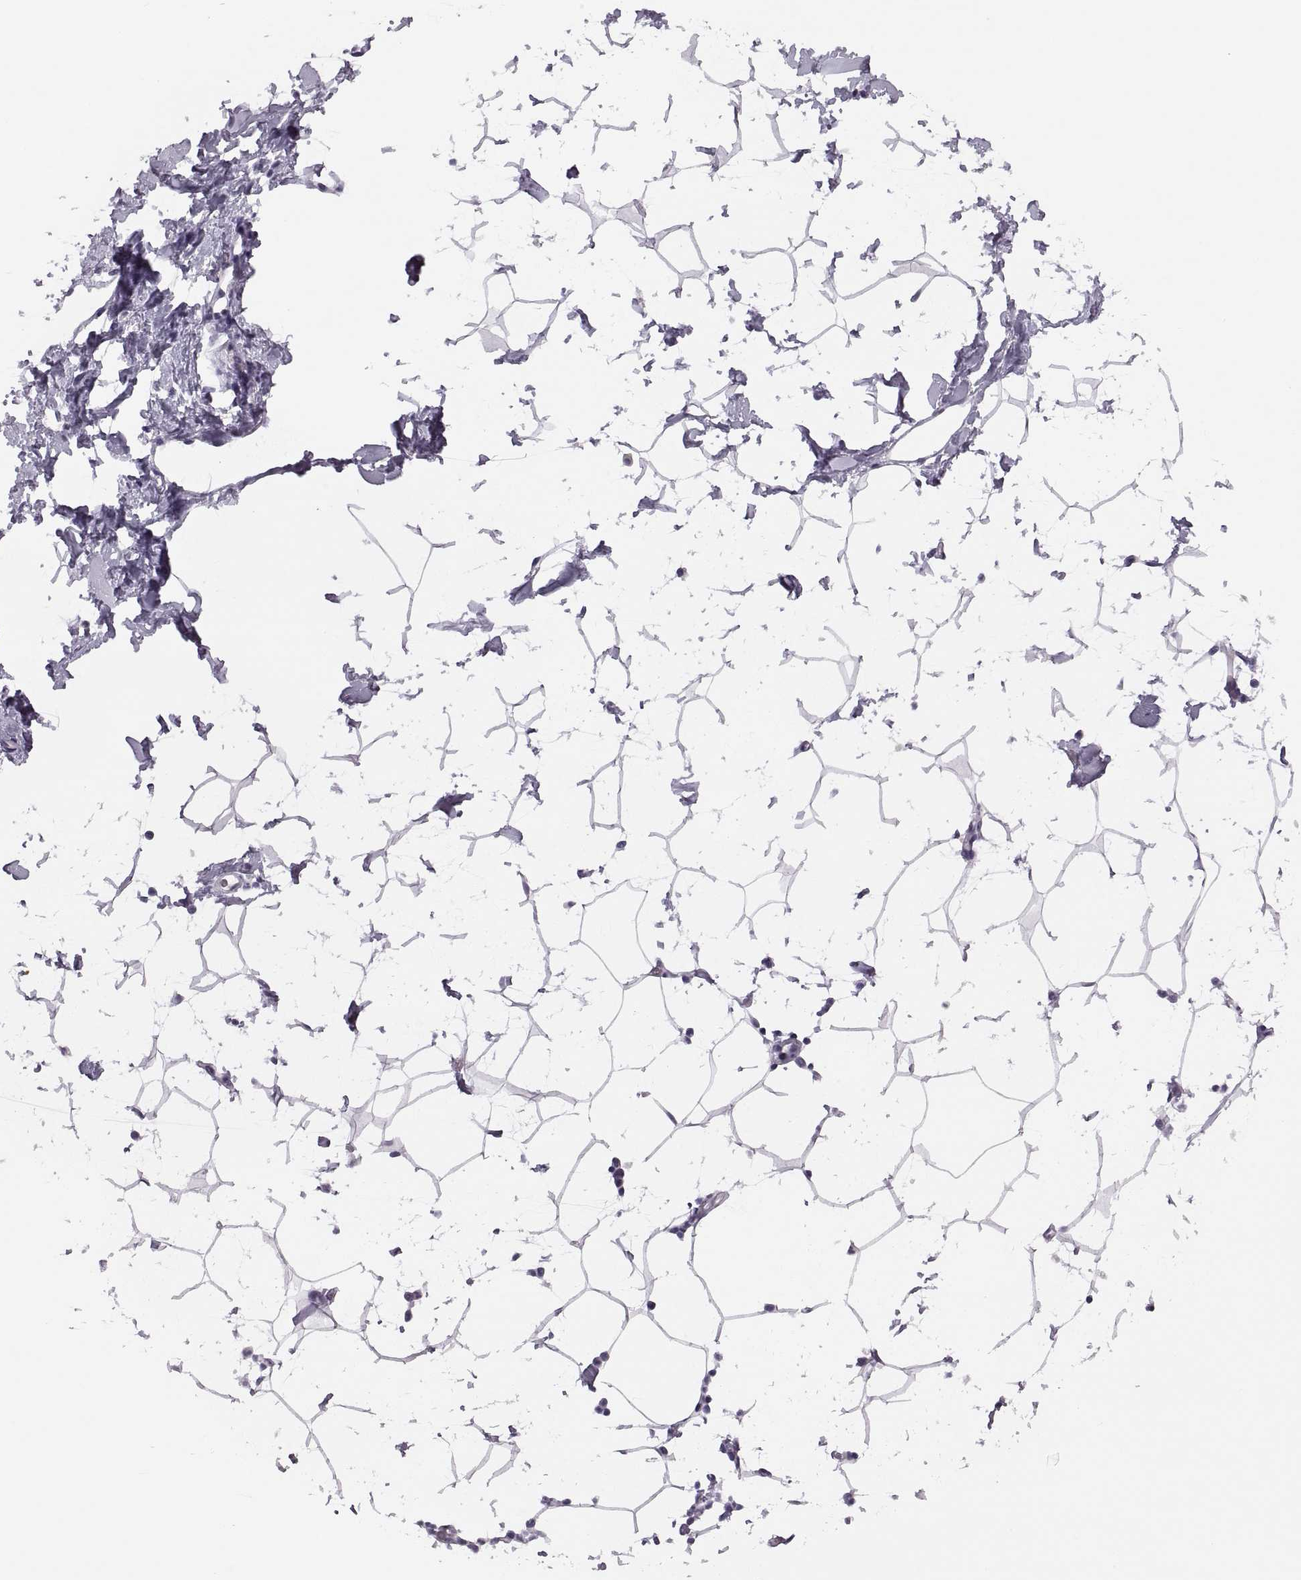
{"staining": {"intensity": "negative", "quantity": "none", "location": "none"}, "tissue": "breast", "cell_type": "Adipocytes", "image_type": "normal", "snomed": [{"axis": "morphology", "description": "Normal tissue, NOS"}, {"axis": "topography", "description": "Breast"}], "caption": "The micrograph reveals no significant positivity in adipocytes of breast. (DAB immunohistochemistry (IHC) visualized using brightfield microscopy, high magnification).", "gene": "FAM24A", "patient": {"sex": "female", "age": 32}}